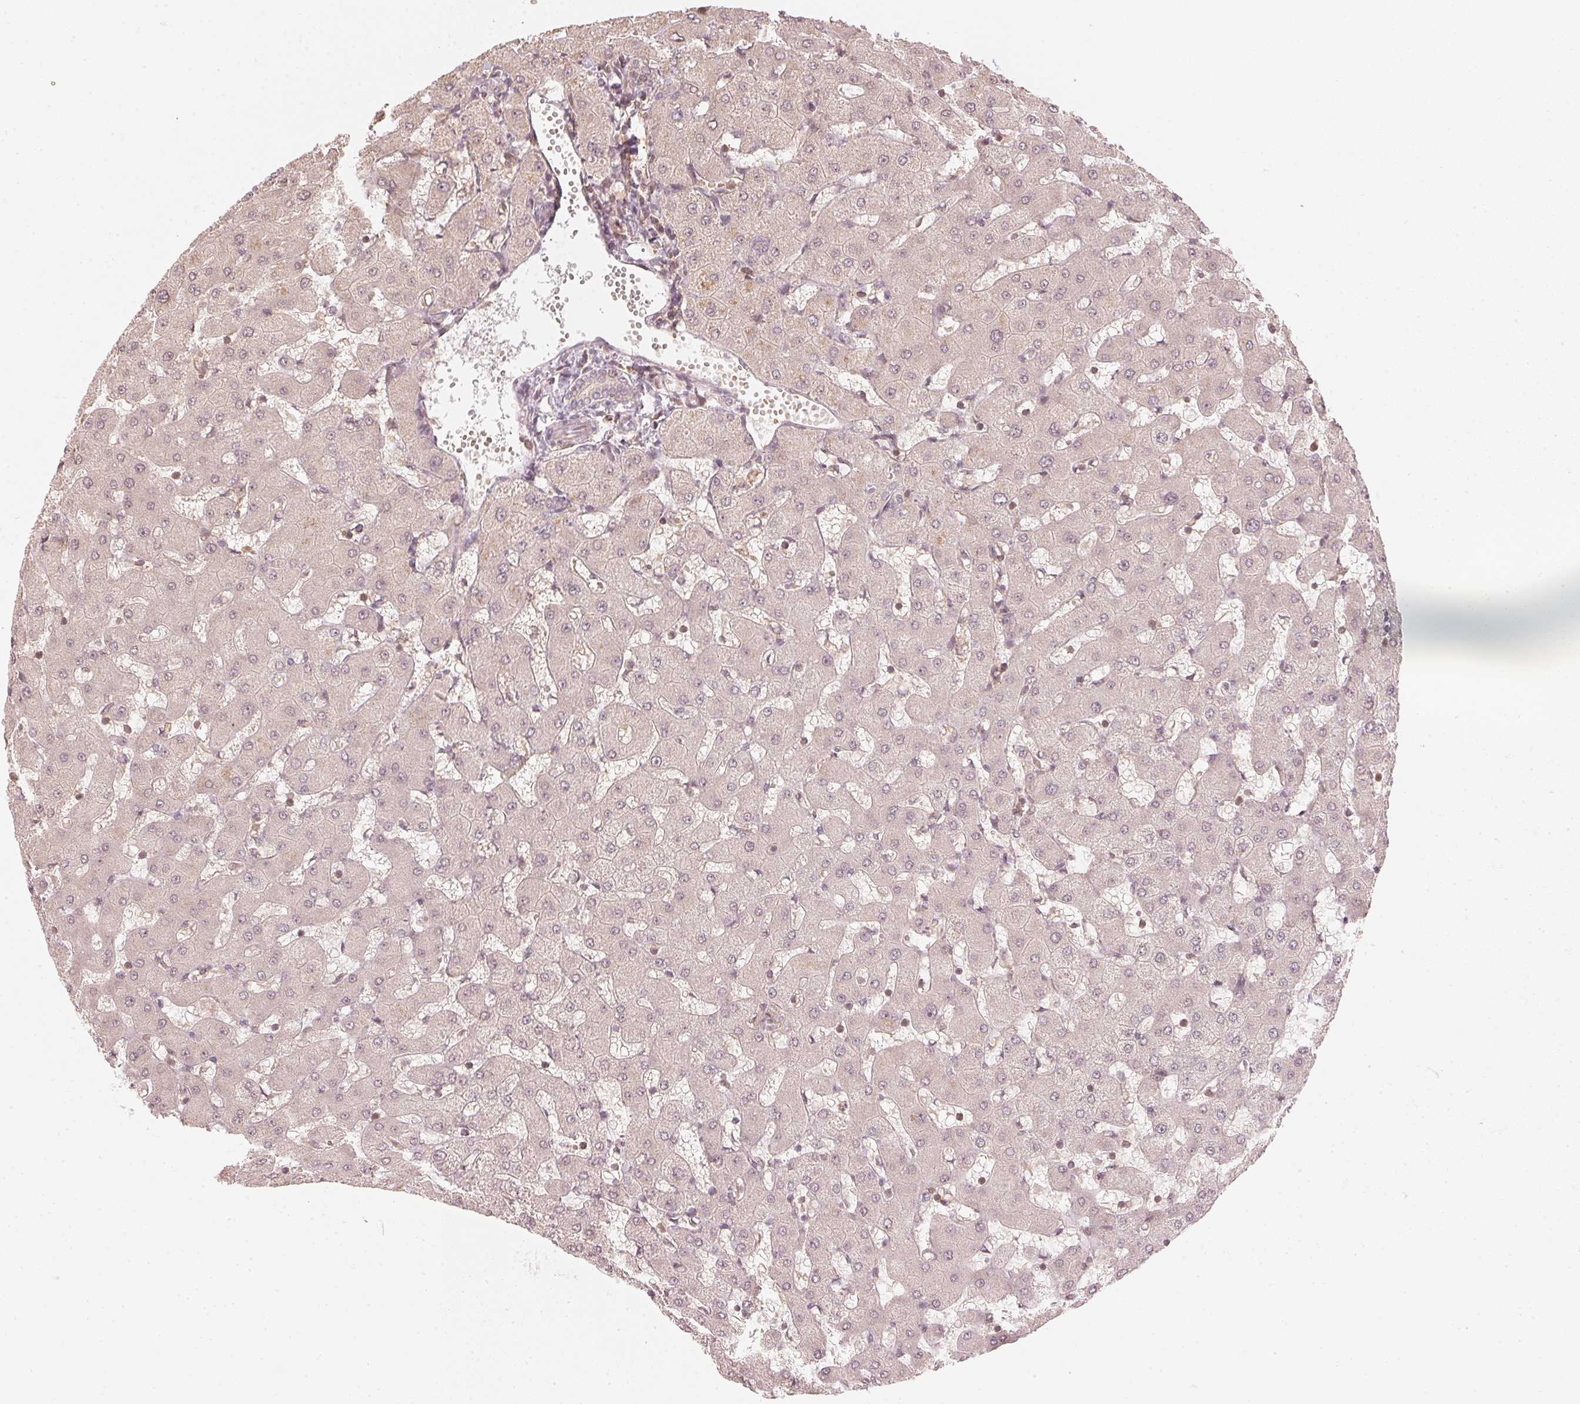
{"staining": {"intensity": "weak", "quantity": "<25%", "location": "nuclear"}, "tissue": "liver", "cell_type": "Cholangiocytes", "image_type": "normal", "snomed": [{"axis": "morphology", "description": "Normal tissue, NOS"}, {"axis": "topography", "description": "Liver"}], "caption": "Immunohistochemical staining of benign liver reveals no significant staining in cholangiocytes. Nuclei are stained in blue.", "gene": "UBE2L3", "patient": {"sex": "female", "age": 63}}